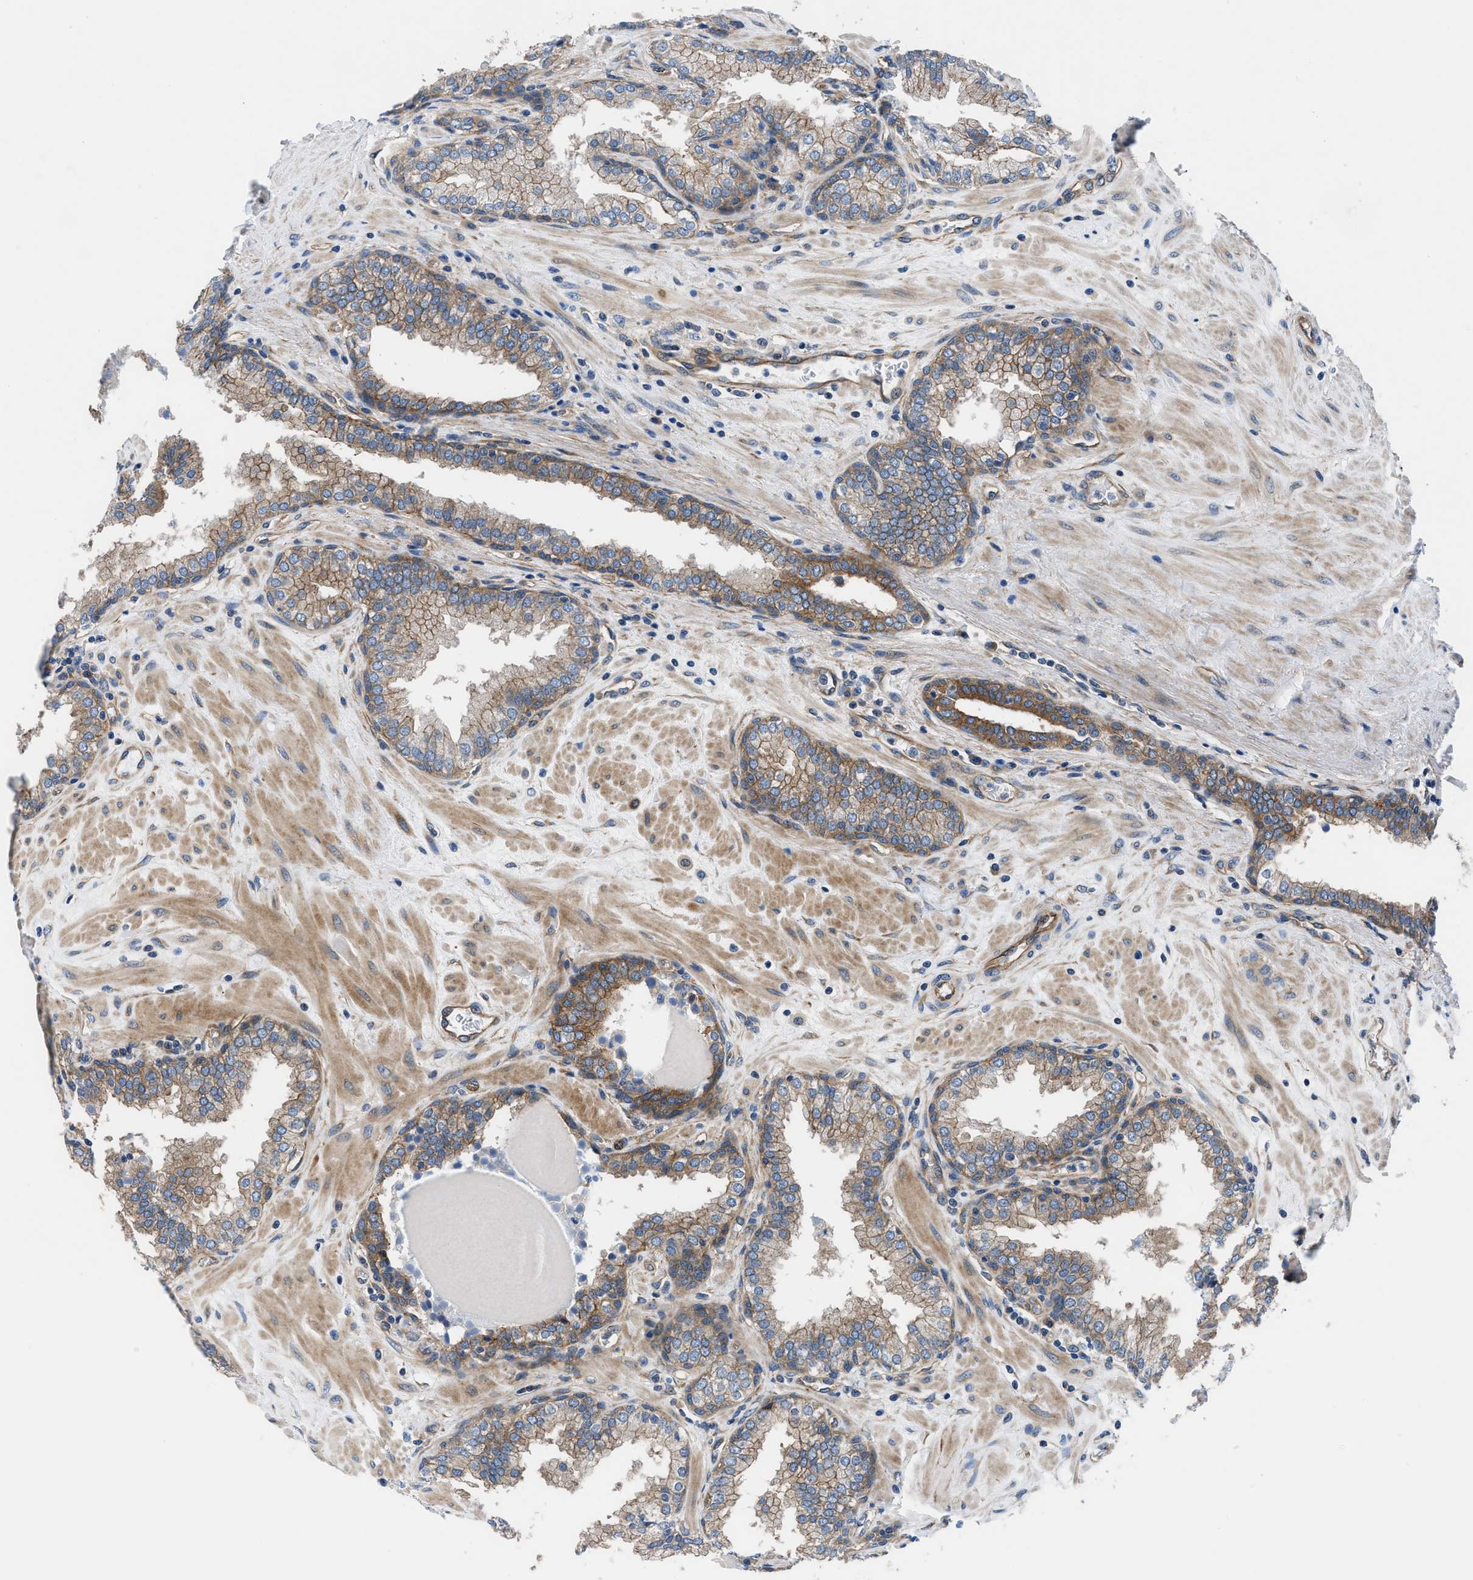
{"staining": {"intensity": "moderate", "quantity": ">75%", "location": "cytoplasmic/membranous"}, "tissue": "prostate", "cell_type": "Glandular cells", "image_type": "normal", "snomed": [{"axis": "morphology", "description": "Normal tissue, NOS"}, {"axis": "topography", "description": "Prostate"}], "caption": "Immunohistochemistry of benign prostate demonstrates medium levels of moderate cytoplasmic/membranous expression in about >75% of glandular cells.", "gene": "TRIP4", "patient": {"sex": "male", "age": 51}}